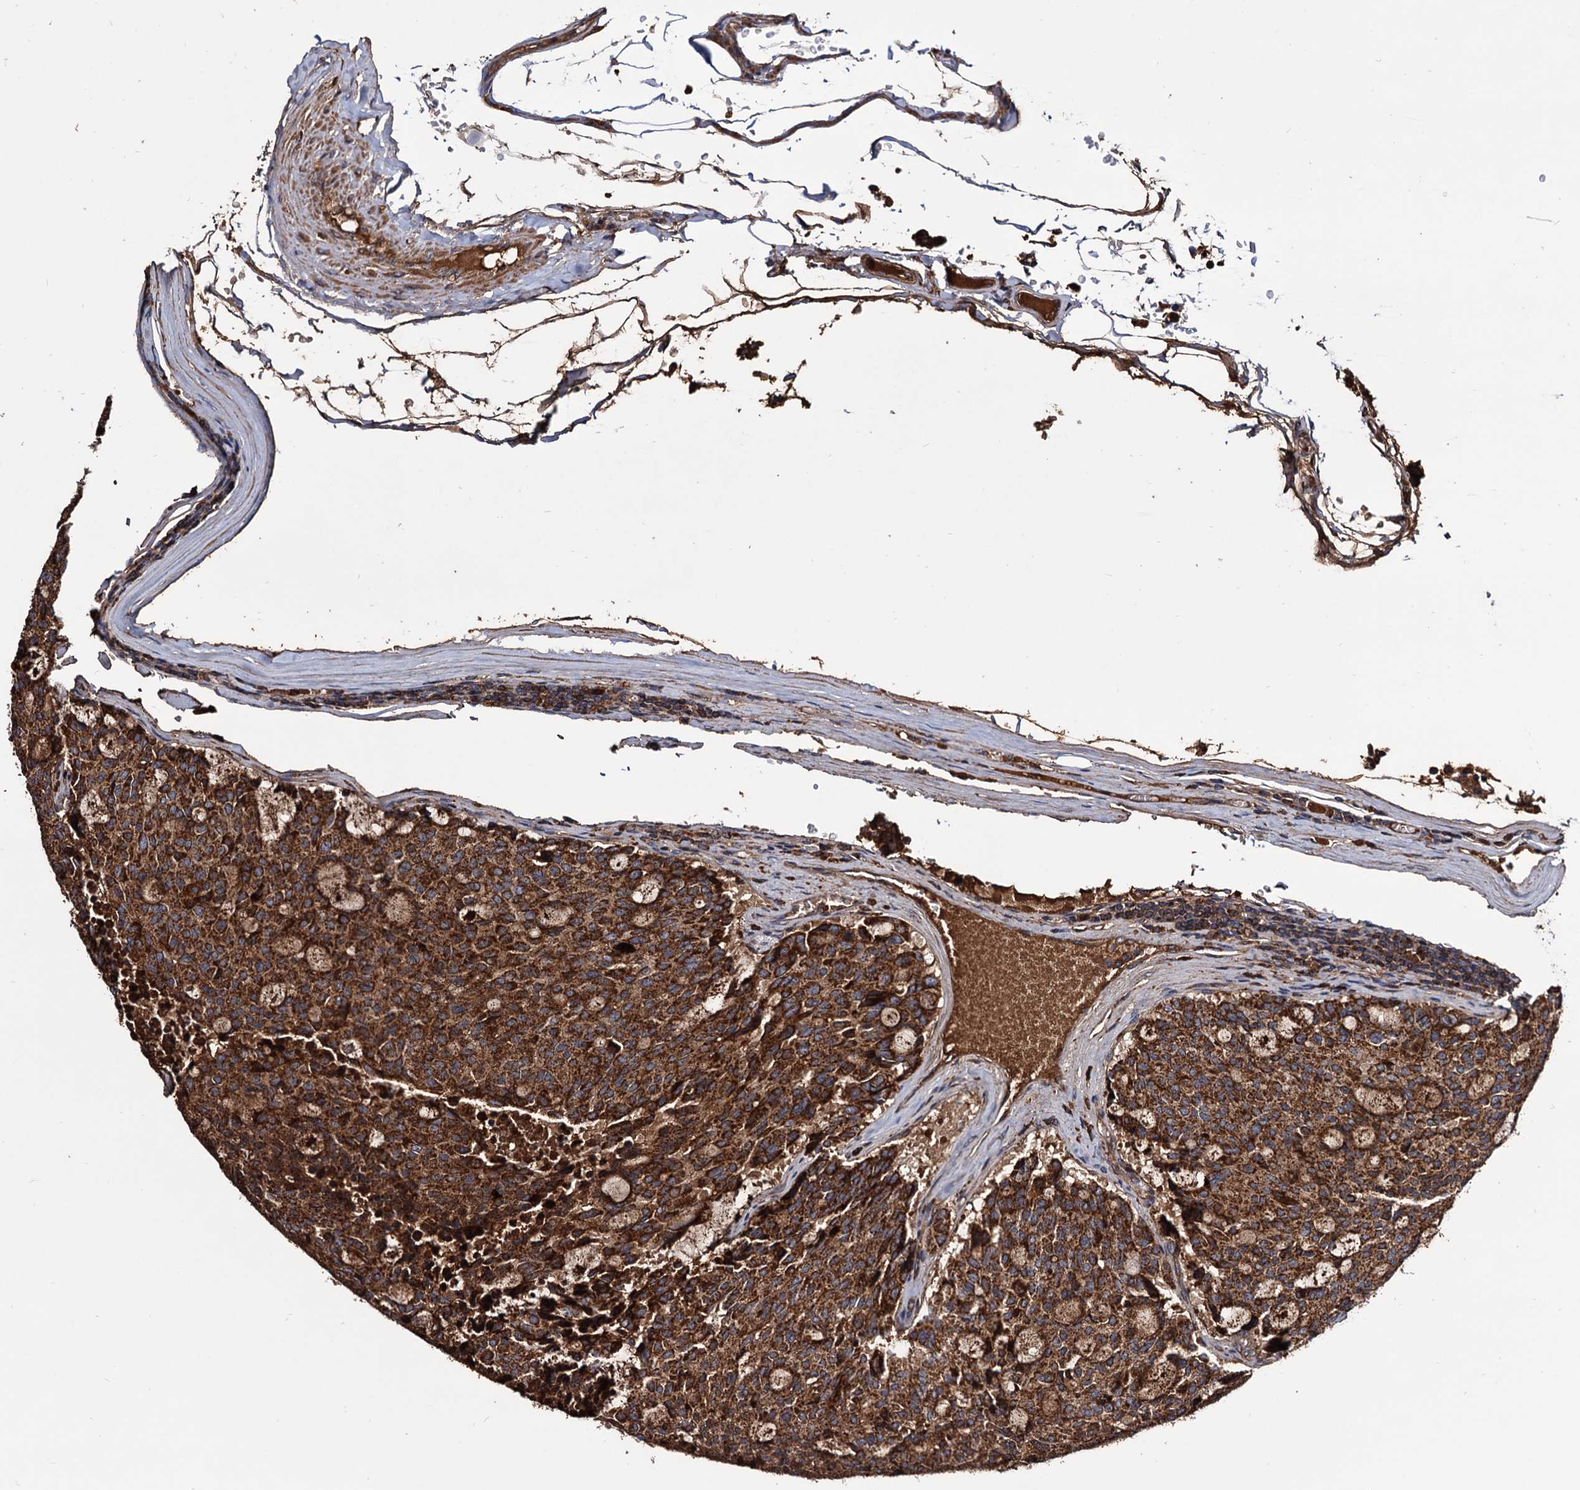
{"staining": {"intensity": "strong", "quantity": ">75%", "location": "cytoplasmic/membranous"}, "tissue": "carcinoid", "cell_type": "Tumor cells", "image_type": "cancer", "snomed": [{"axis": "morphology", "description": "Carcinoid, malignant, NOS"}, {"axis": "topography", "description": "Pancreas"}], "caption": "High-power microscopy captured an immunohistochemistry (IHC) image of carcinoid (malignant), revealing strong cytoplasmic/membranous staining in about >75% of tumor cells.", "gene": "MRPL42", "patient": {"sex": "female", "age": 54}}